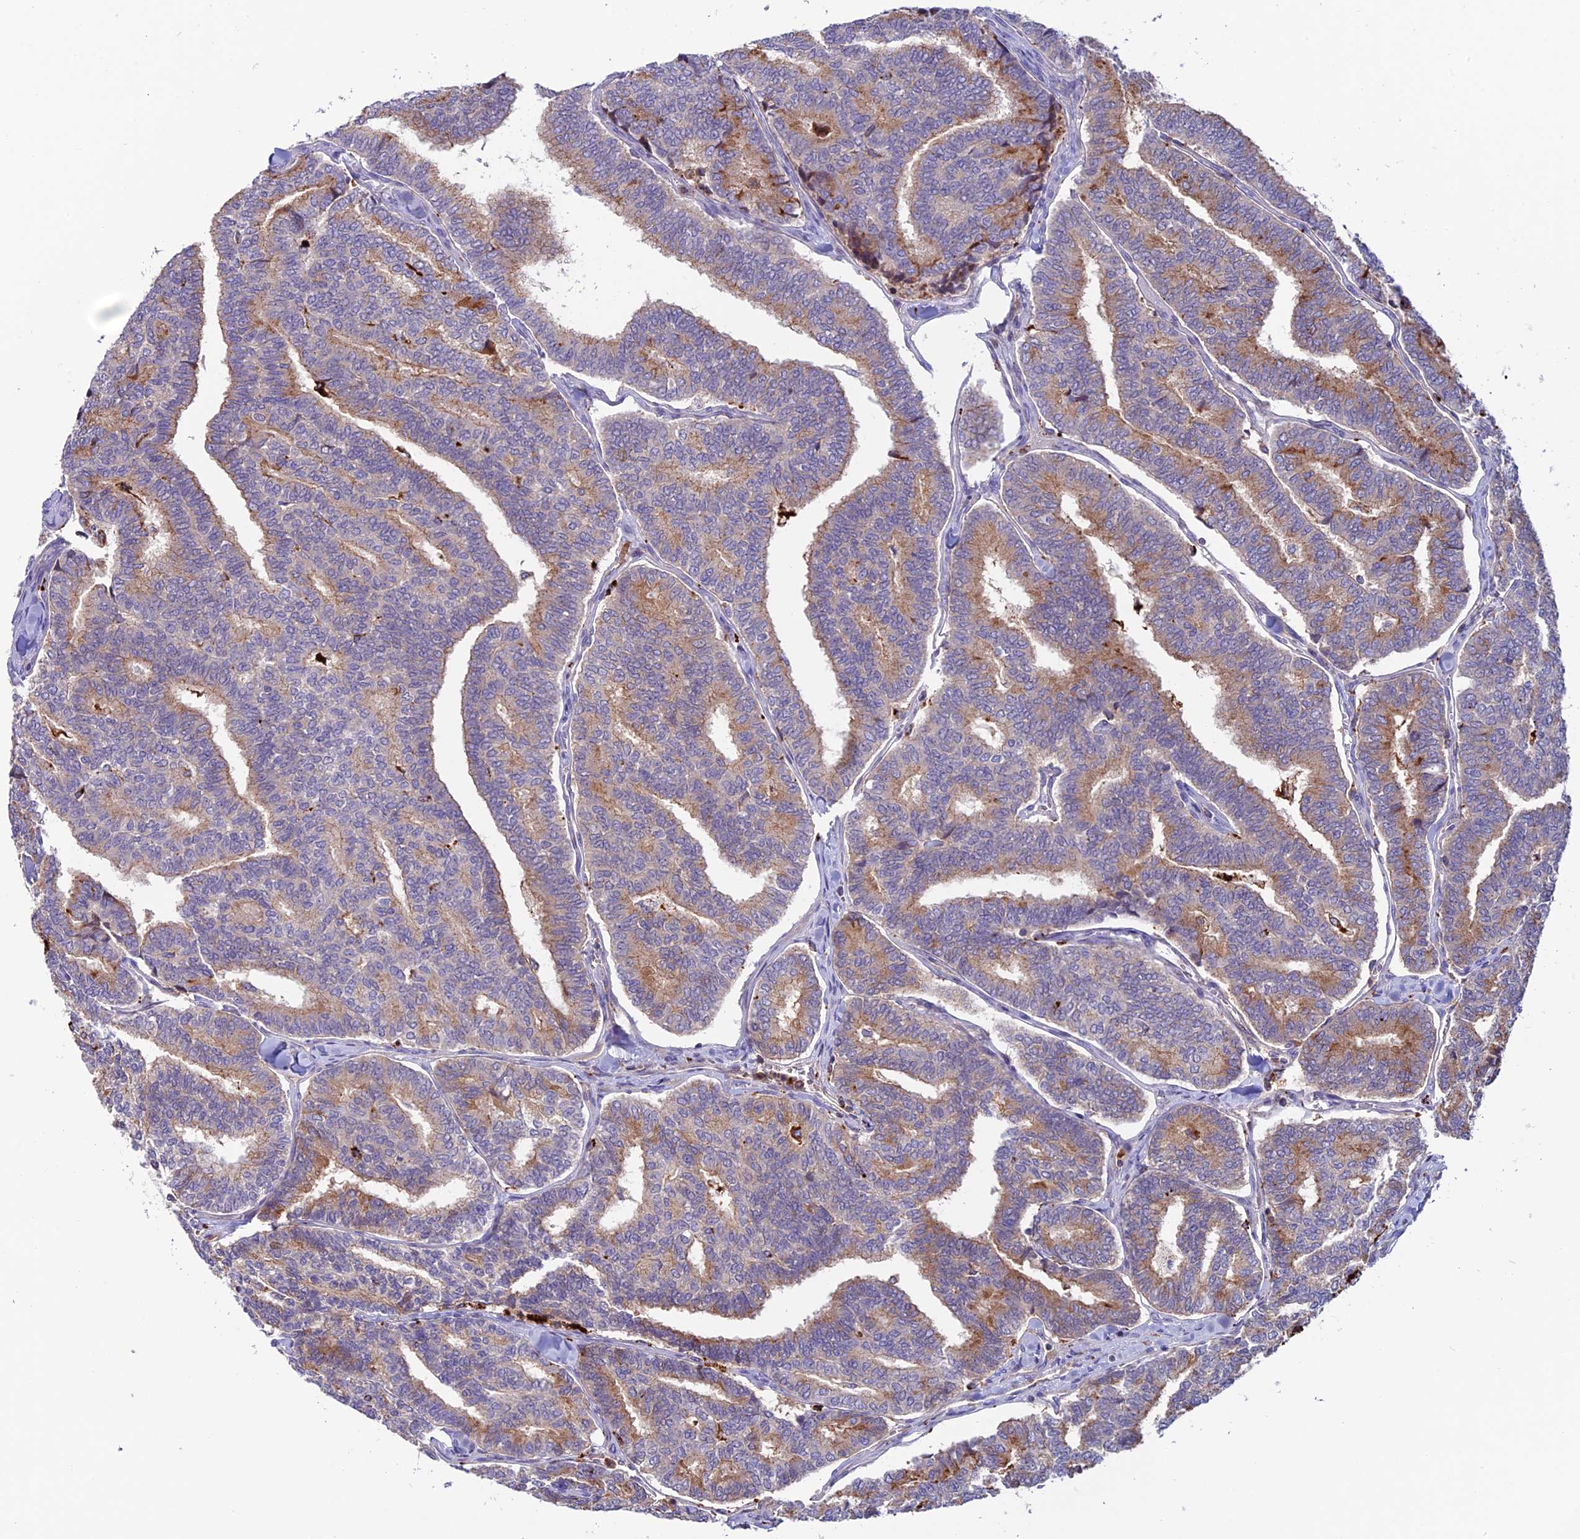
{"staining": {"intensity": "weak", "quantity": ">75%", "location": "cytoplasmic/membranous"}, "tissue": "thyroid cancer", "cell_type": "Tumor cells", "image_type": "cancer", "snomed": [{"axis": "morphology", "description": "Papillary adenocarcinoma, NOS"}, {"axis": "topography", "description": "Thyroid gland"}], "caption": "High-power microscopy captured an immunohistochemistry photomicrograph of papillary adenocarcinoma (thyroid), revealing weak cytoplasmic/membranous expression in about >75% of tumor cells.", "gene": "ARHGEF18", "patient": {"sex": "female", "age": 35}}